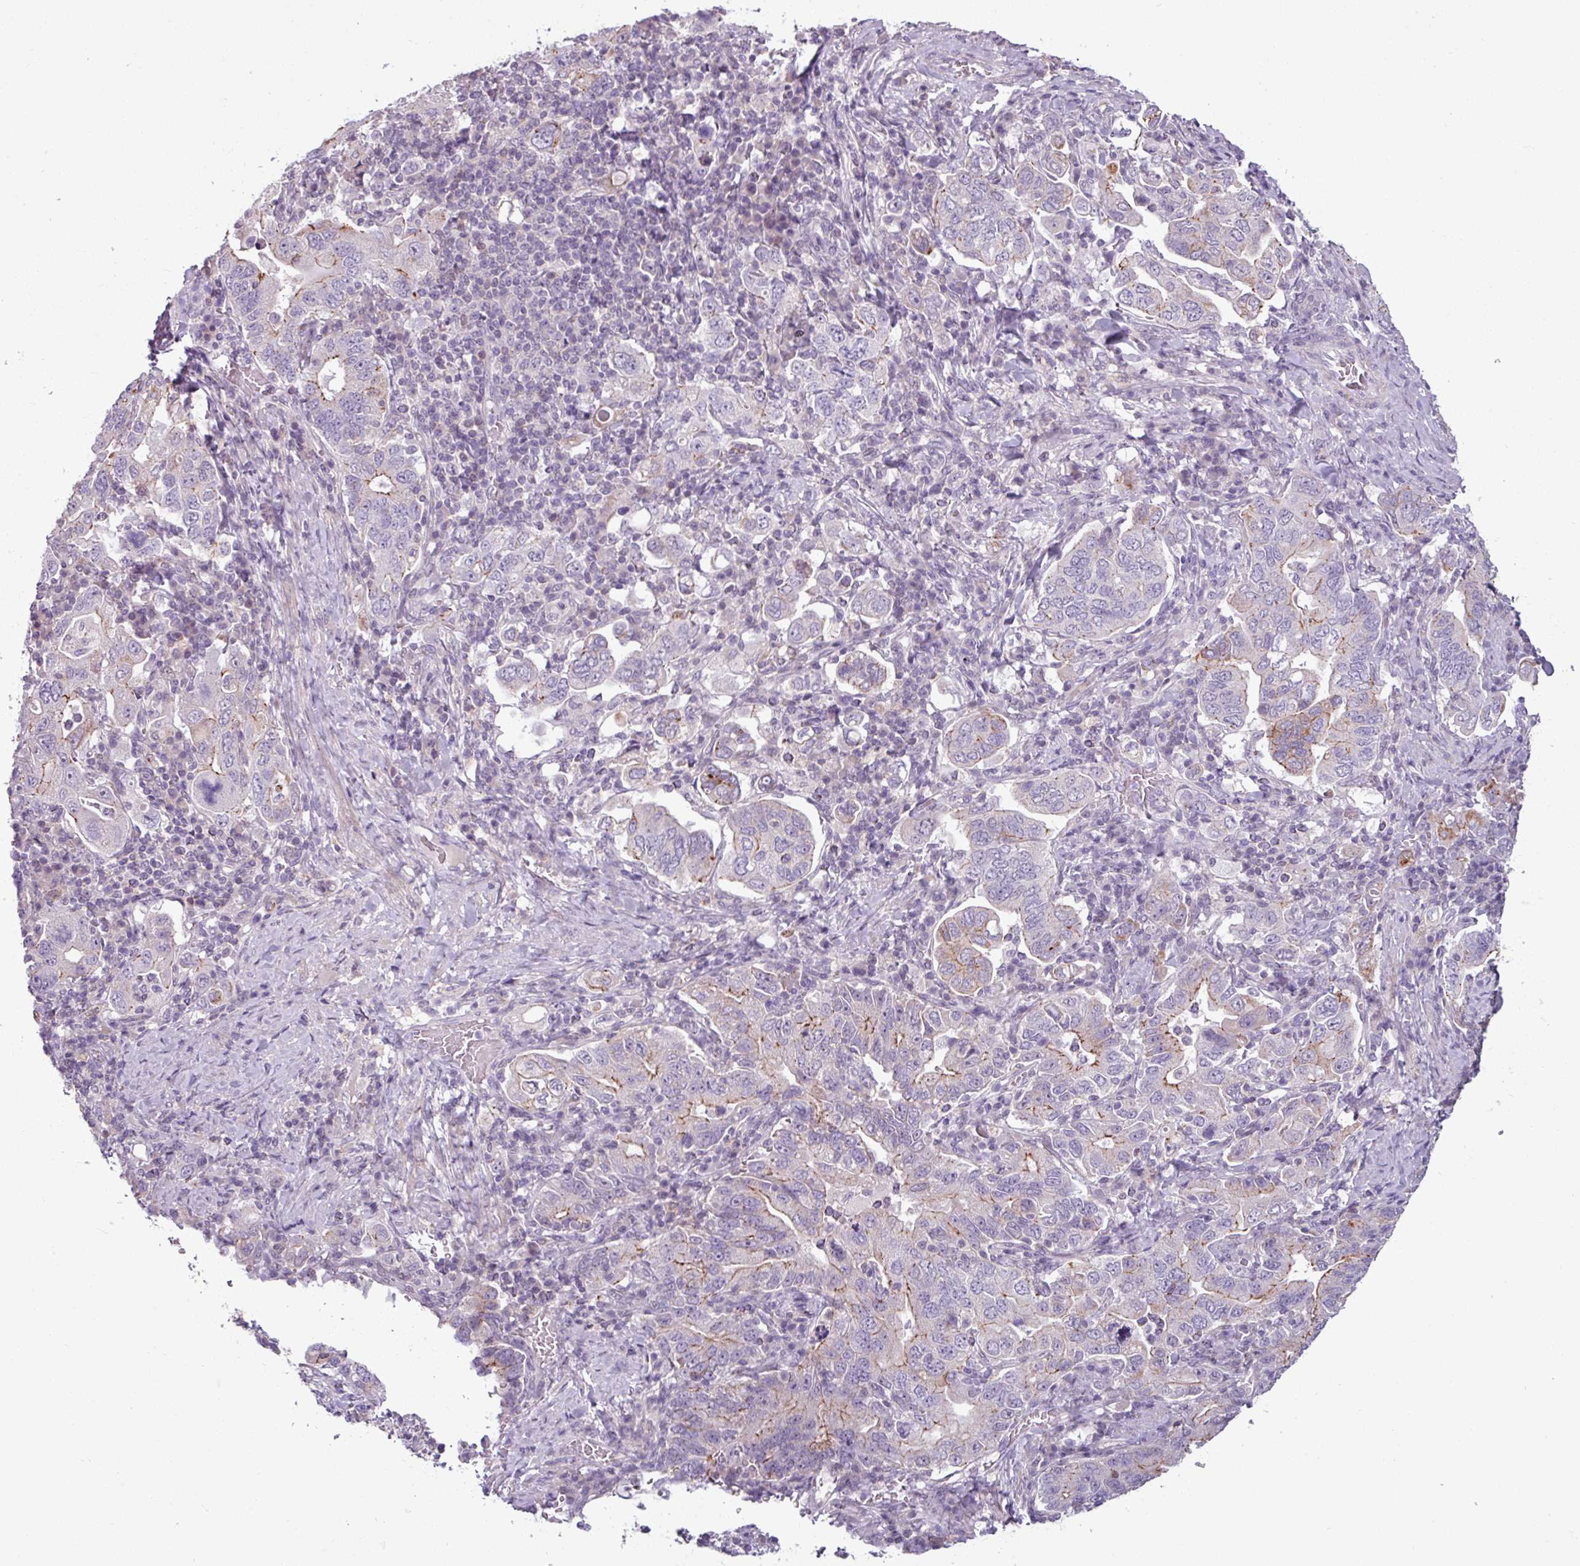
{"staining": {"intensity": "moderate", "quantity": "<25%", "location": "cytoplasmic/membranous"}, "tissue": "stomach cancer", "cell_type": "Tumor cells", "image_type": "cancer", "snomed": [{"axis": "morphology", "description": "Adenocarcinoma, NOS"}, {"axis": "topography", "description": "Stomach, upper"}, {"axis": "topography", "description": "Stomach"}], "caption": "This is an image of immunohistochemistry (IHC) staining of adenocarcinoma (stomach), which shows moderate positivity in the cytoplasmic/membranous of tumor cells.", "gene": "PNMA6A", "patient": {"sex": "male", "age": 62}}